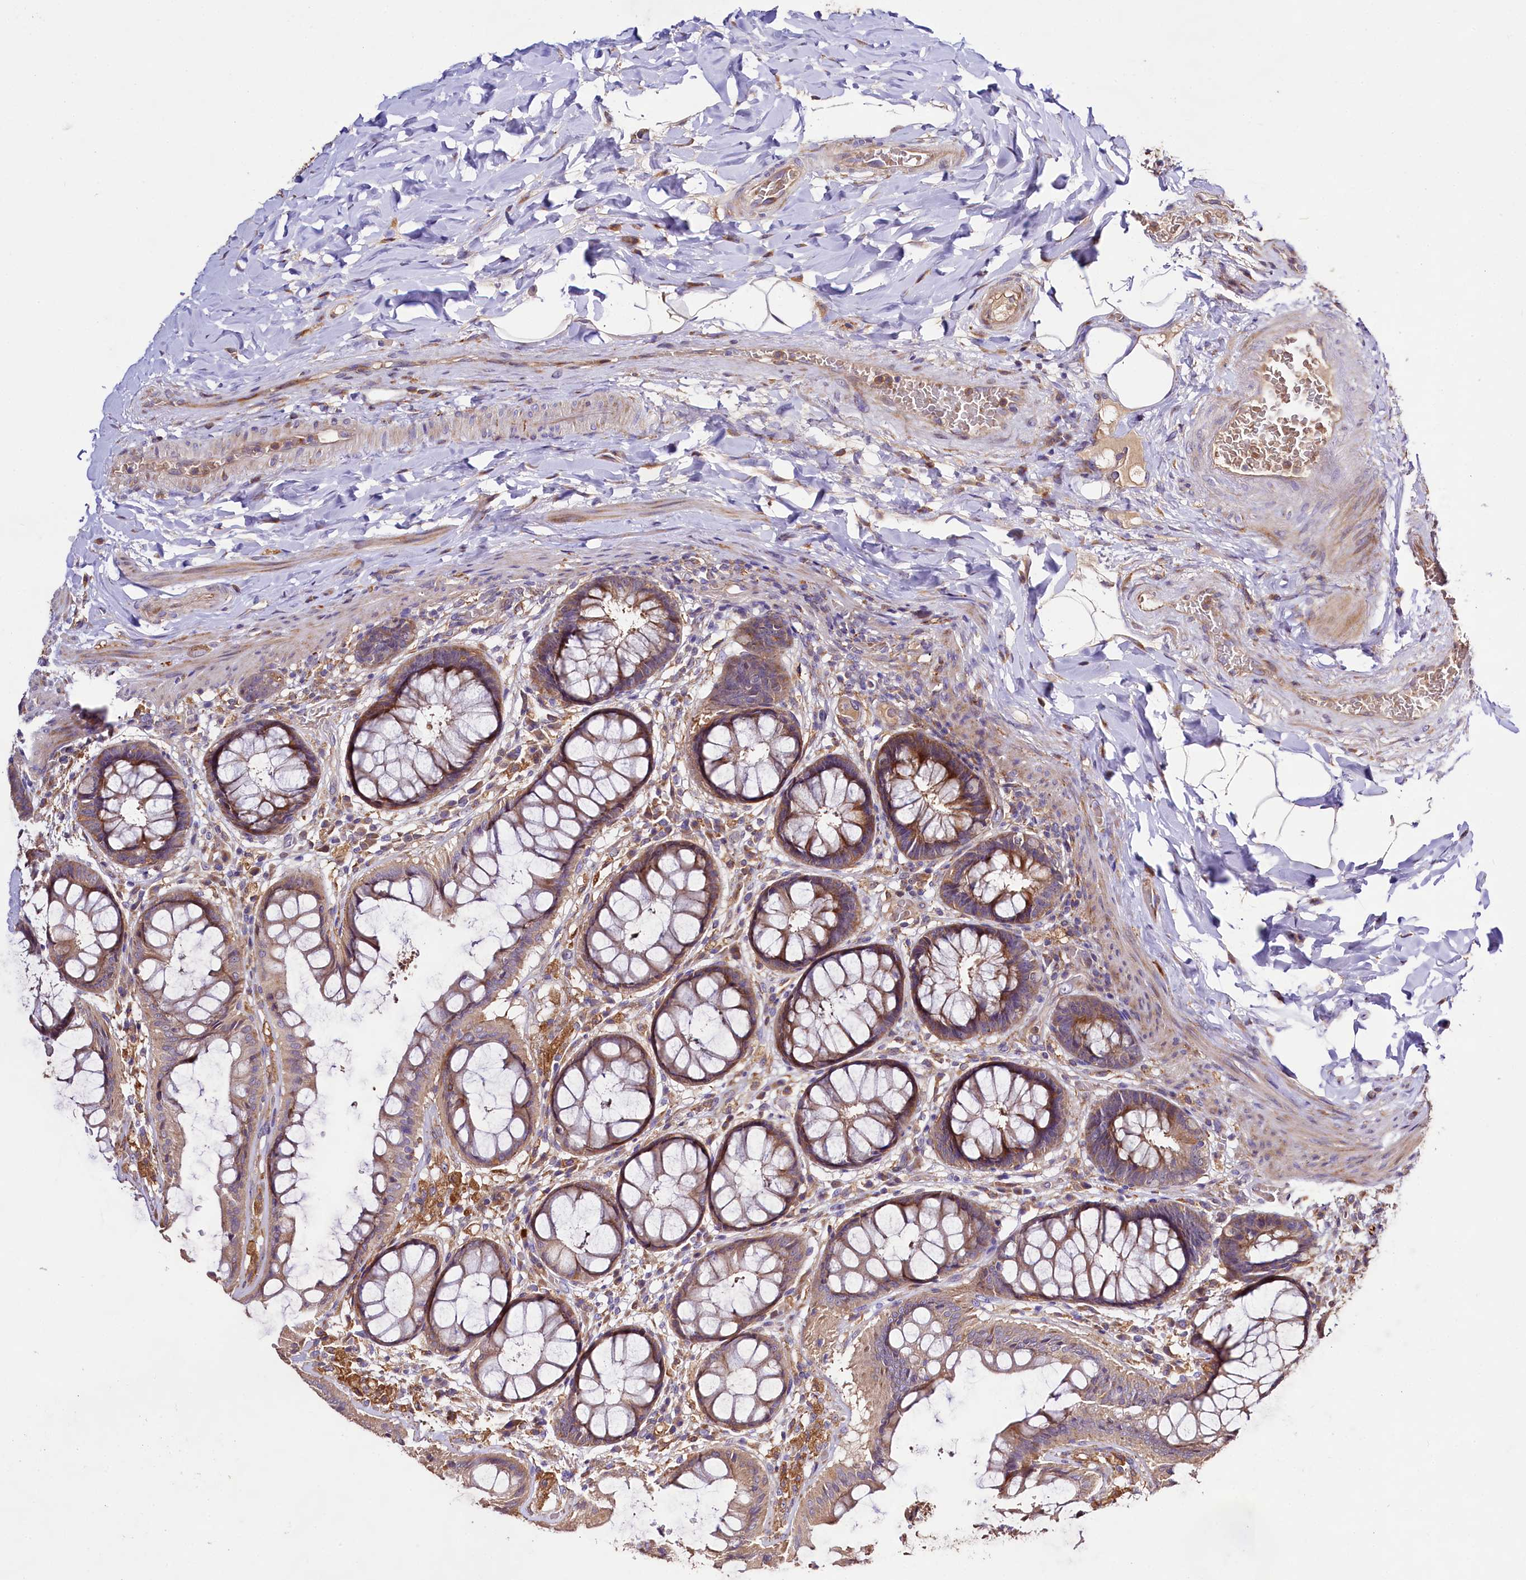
{"staining": {"intensity": "moderate", "quantity": "25%-75%", "location": "cytoplasmic/membranous"}, "tissue": "rectum", "cell_type": "Glandular cells", "image_type": "normal", "snomed": [{"axis": "morphology", "description": "Normal tissue, NOS"}, {"axis": "topography", "description": "Rectum"}], "caption": "Protein staining demonstrates moderate cytoplasmic/membranous expression in approximately 25%-75% of glandular cells in normal rectum.", "gene": "DMXL2", "patient": {"sex": "female", "age": 46}}